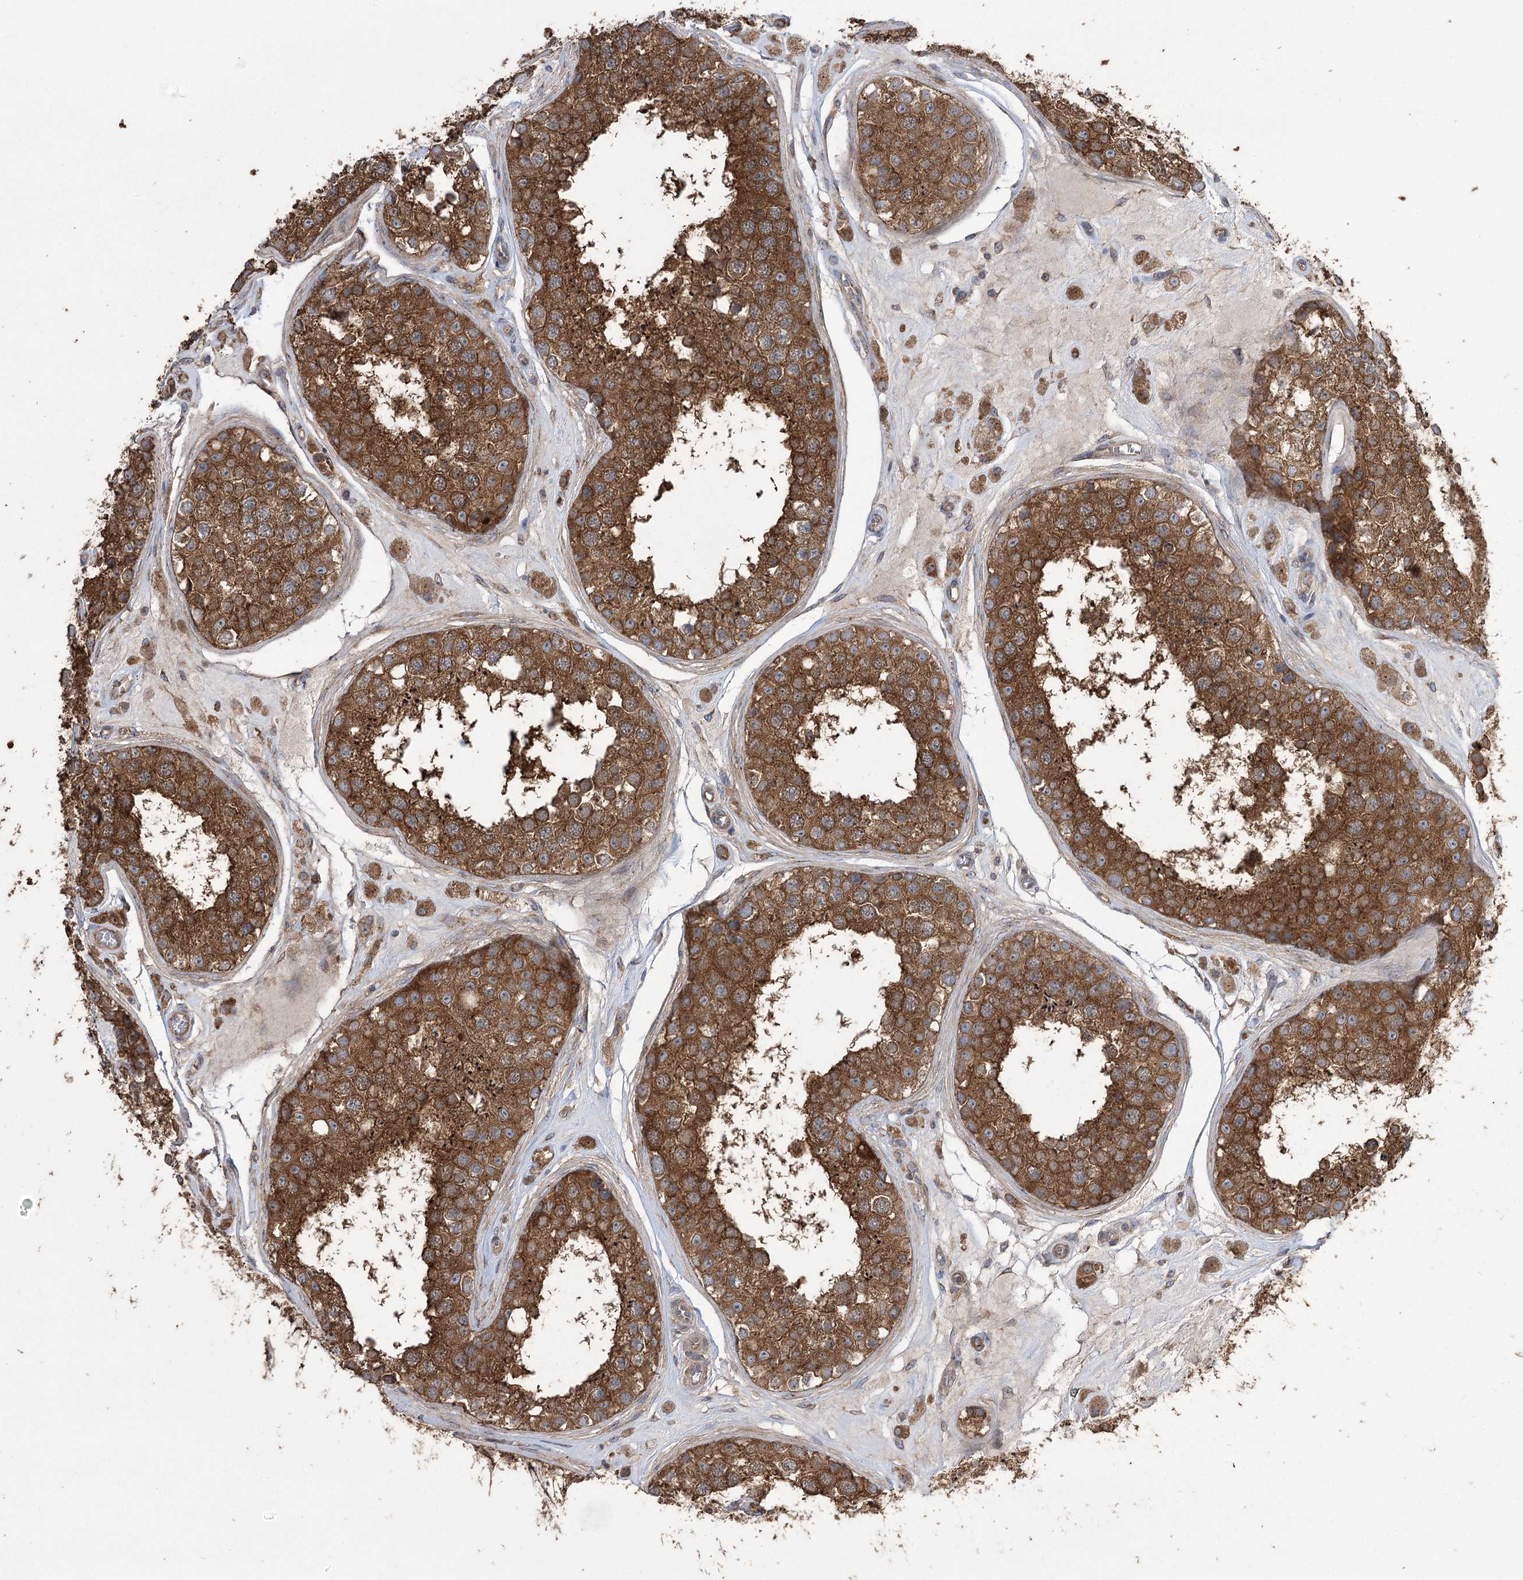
{"staining": {"intensity": "strong", "quantity": ">75%", "location": "cytoplasmic/membranous"}, "tissue": "testis", "cell_type": "Cells in seminiferous ducts", "image_type": "normal", "snomed": [{"axis": "morphology", "description": "Normal tissue, NOS"}, {"axis": "topography", "description": "Testis"}], "caption": "High-power microscopy captured an immunohistochemistry (IHC) histopathology image of normal testis, revealing strong cytoplasmic/membranous staining in approximately >75% of cells in seminiferous ducts.", "gene": "PRSS53", "patient": {"sex": "male", "age": 25}}